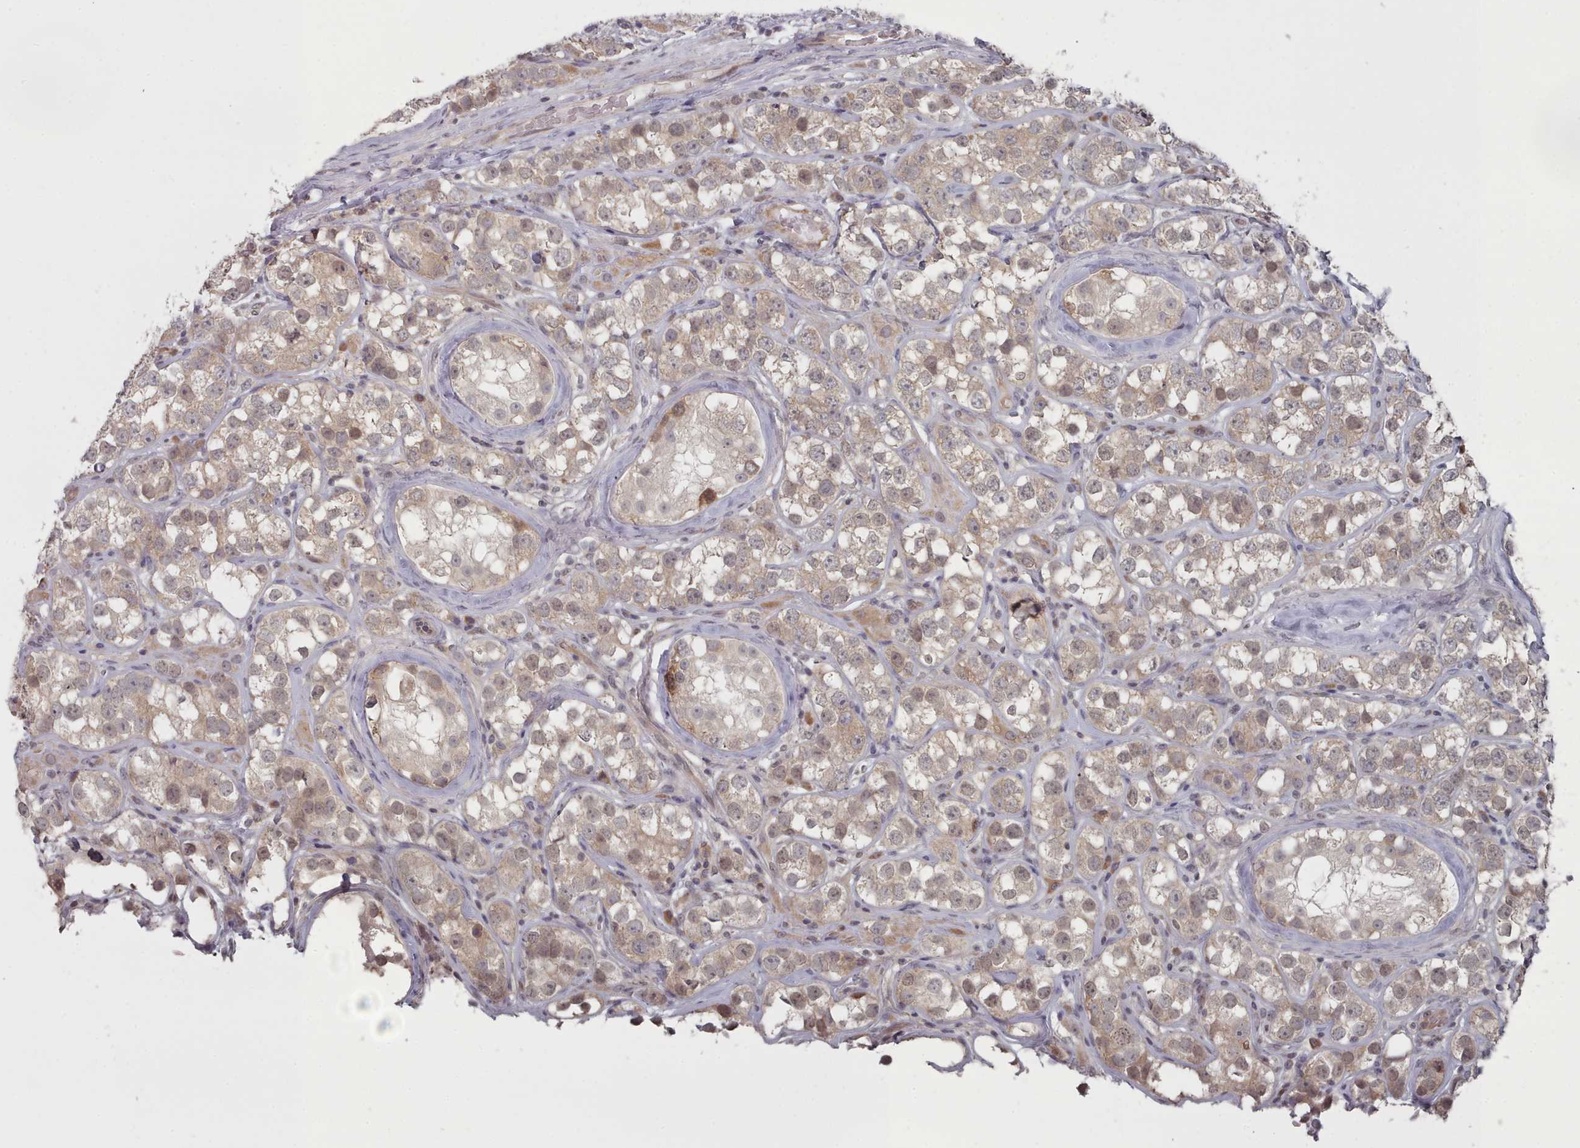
{"staining": {"intensity": "weak", "quantity": "25%-75%", "location": "cytoplasmic/membranous,nuclear"}, "tissue": "testis cancer", "cell_type": "Tumor cells", "image_type": "cancer", "snomed": [{"axis": "morphology", "description": "Seminoma, NOS"}, {"axis": "topography", "description": "Testis"}], "caption": "Protein expression analysis of human testis cancer reveals weak cytoplasmic/membranous and nuclear staining in approximately 25%-75% of tumor cells. Immunohistochemistry stains the protein of interest in brown and the nuclei are stained blue.", "gene": "HYAL3", "patient": {"sex": "male", "age": 28}}